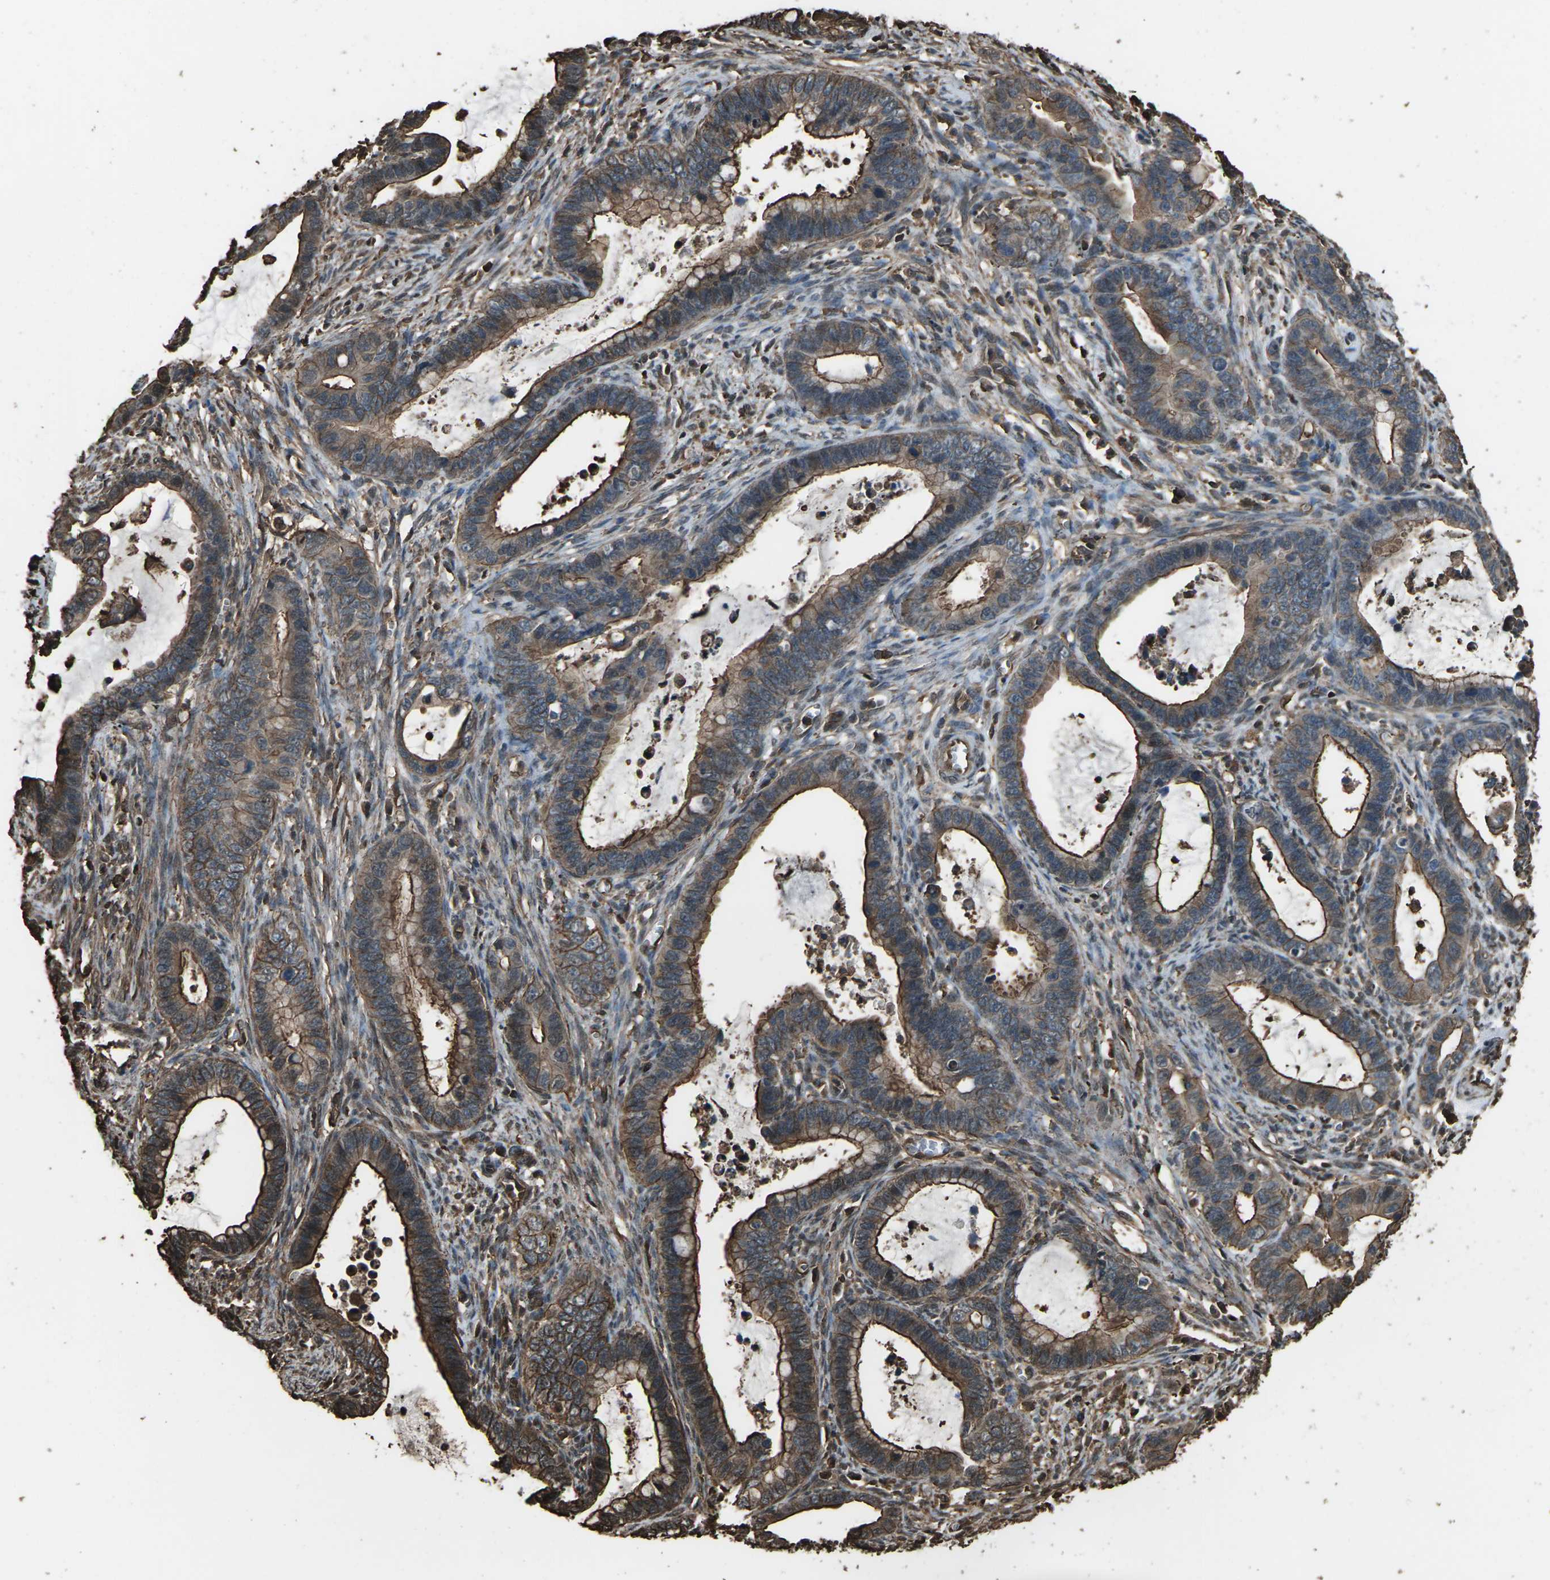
{"staining": {"intensity": "strong", "quantity": "25%-75%", "location": "cytoplasmic/membranous"}, "tissue": "cervical cancer", "cell_type": "Tumor cells", "image_type": "cancer", "snomed": [{"axis": "morphology", "description": "Adenocarcinoma, NOS"}, {"axis": "topography", "description": "Cervix"}], "caption": "DAB immunohistochemical staining of human cervical cancer (adenocarcinoma) demonstrates strong cytoplasmic/membranous protein positivity in about 25%-75% of tumor cells. Immunohistochemistry stains the protein of interest in brown and the nuclei are stained blue.", "gene": "DHPS", "patient": {"sex": "female", "age": 44}}